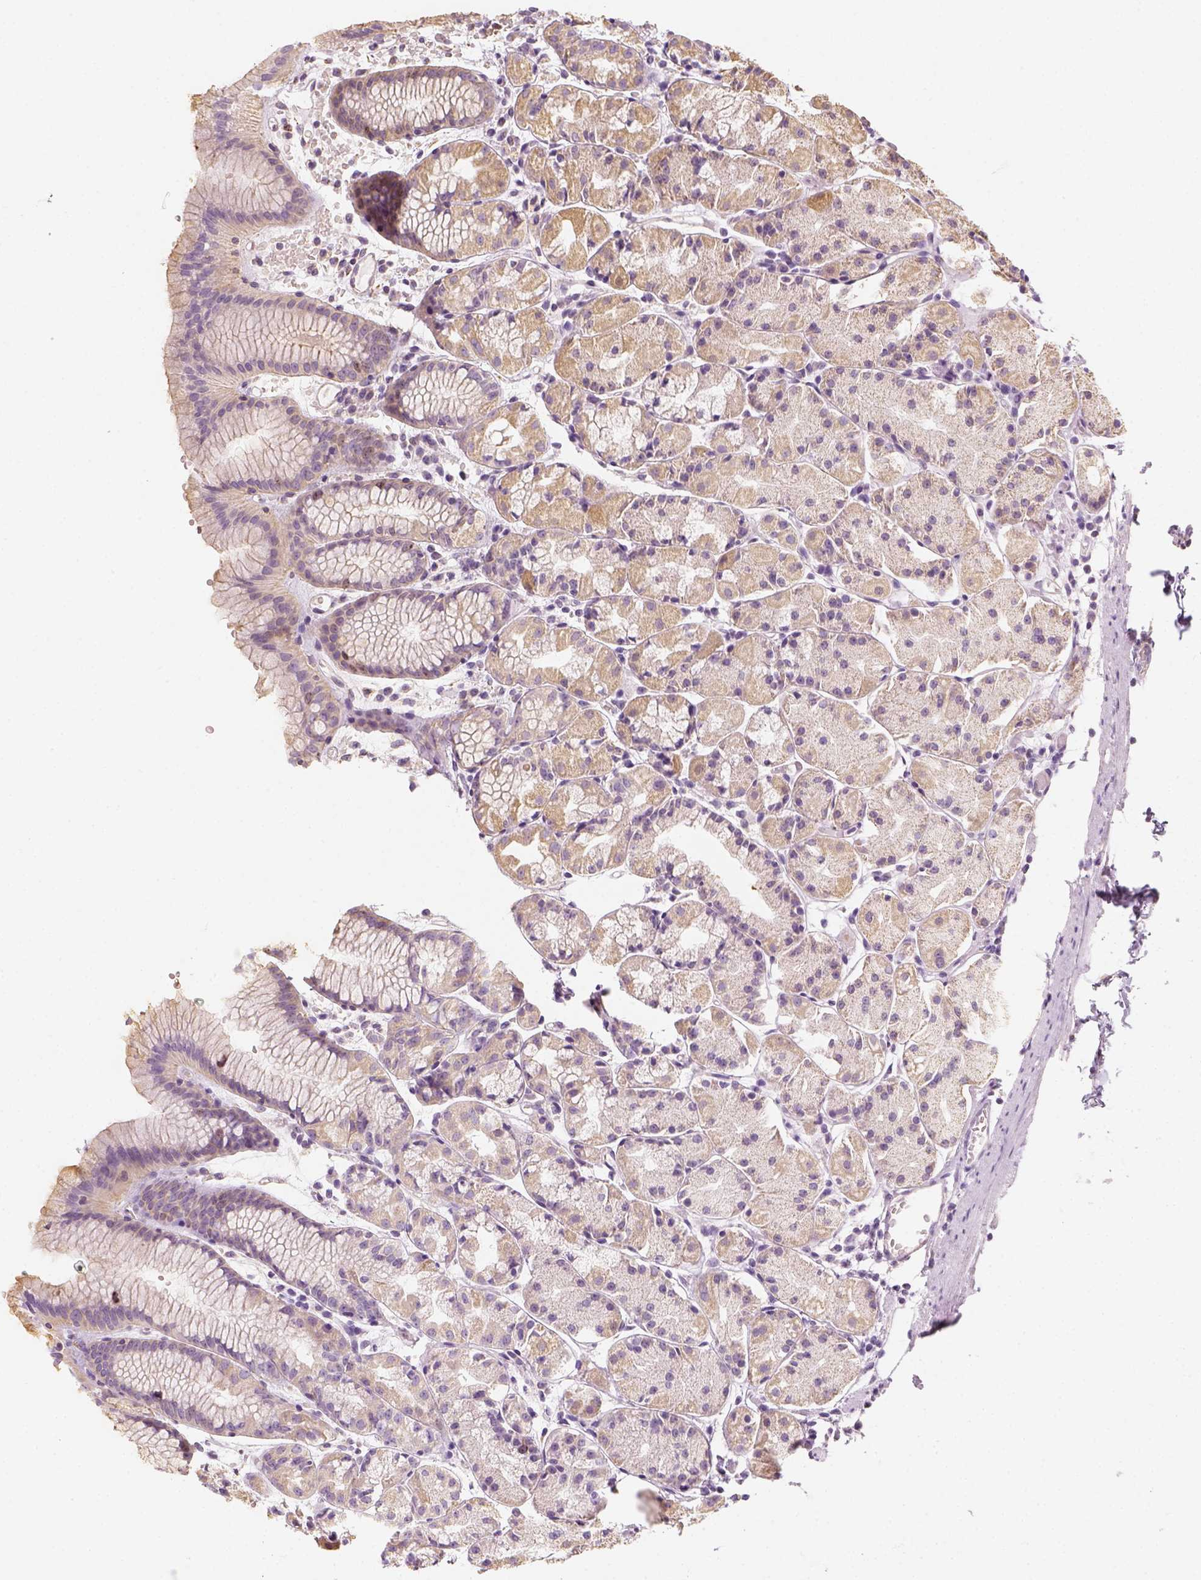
{"staining": {"intensity": "moderate", "quantity": ">75%", "location": "cytoplasmic/membranous"}, "tissue": "stomach", "cell_type": "Glandular cells", "image_type": "normal", "snomed": [{"axis": "morphology", "description": "Normal tissue, NOS"}, {"axis": "topography", "description": "Stomach, upper"}], "caption": "Brown immunohistochemical staining in unremarkable human stomach shows moderate cytoplasmic/membranous staining in approximately >75% of glandular cells.", "gene": "LCA5", "patient": {"sex": "male", "age": 47}}